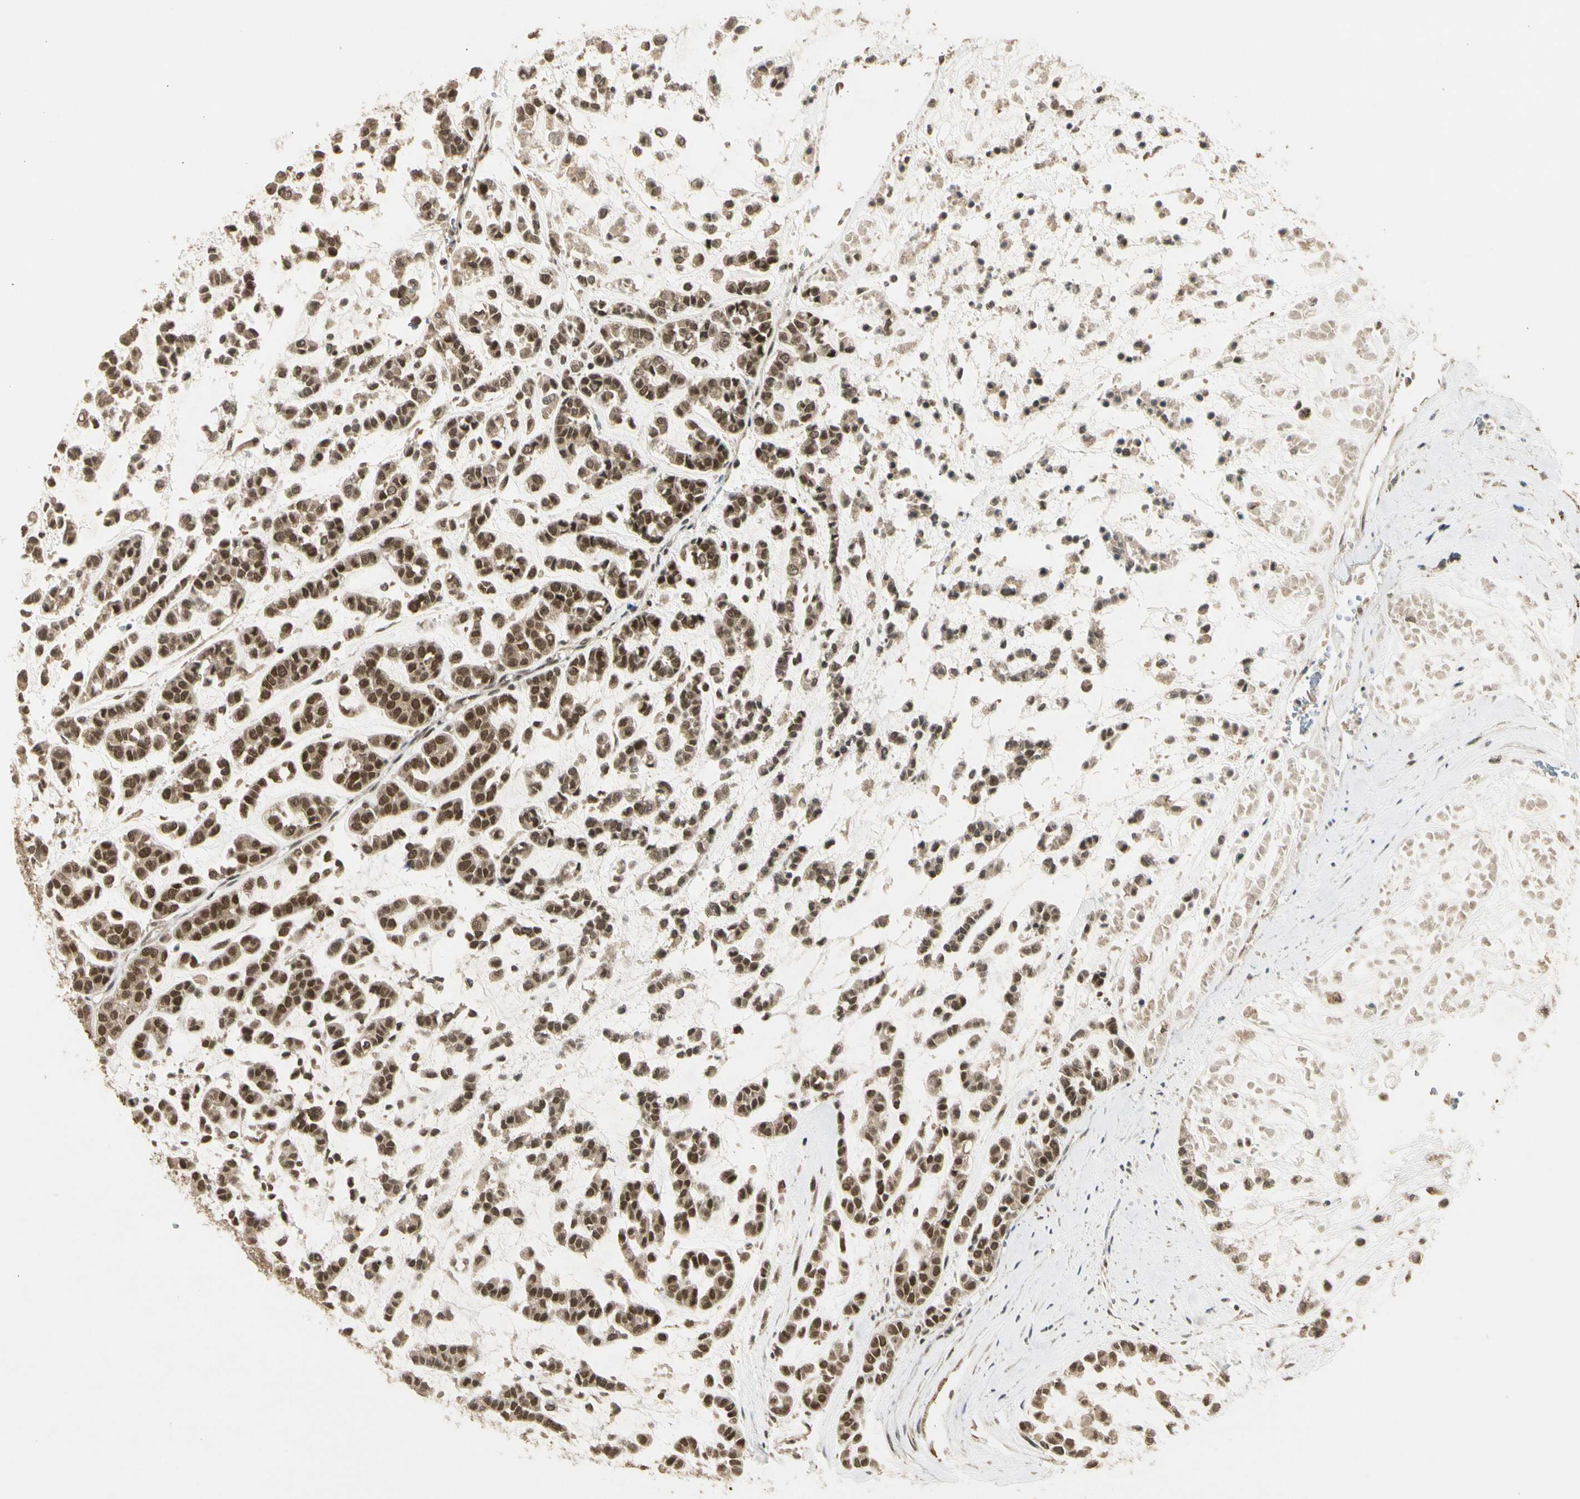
{"staining": {"intensity": "moderate", "quantity": ">75%", "location": "cytoplasmic/membranous,nuclear"}, "tissue": "head and neck cancer", "cell_type": "Tumor cells", "image_type": "cancer", "snomed": [{"axis": "morphology", "description": "Adenocarcinoma, NOS"}, {"axis": "morphology", "description": "Adenoma, NOS"}, {"axis": "topography", "description": "Head-Neck"}], "caption": "A high-resolution image shows IHC staining of adenoma (head and neck), which reveals moderate cytoplasmic/membranous and nuclear staining in about >75% of tumor cells.", "gene": "ZNF135", "patient": {"sex": "female", "age": 55}}